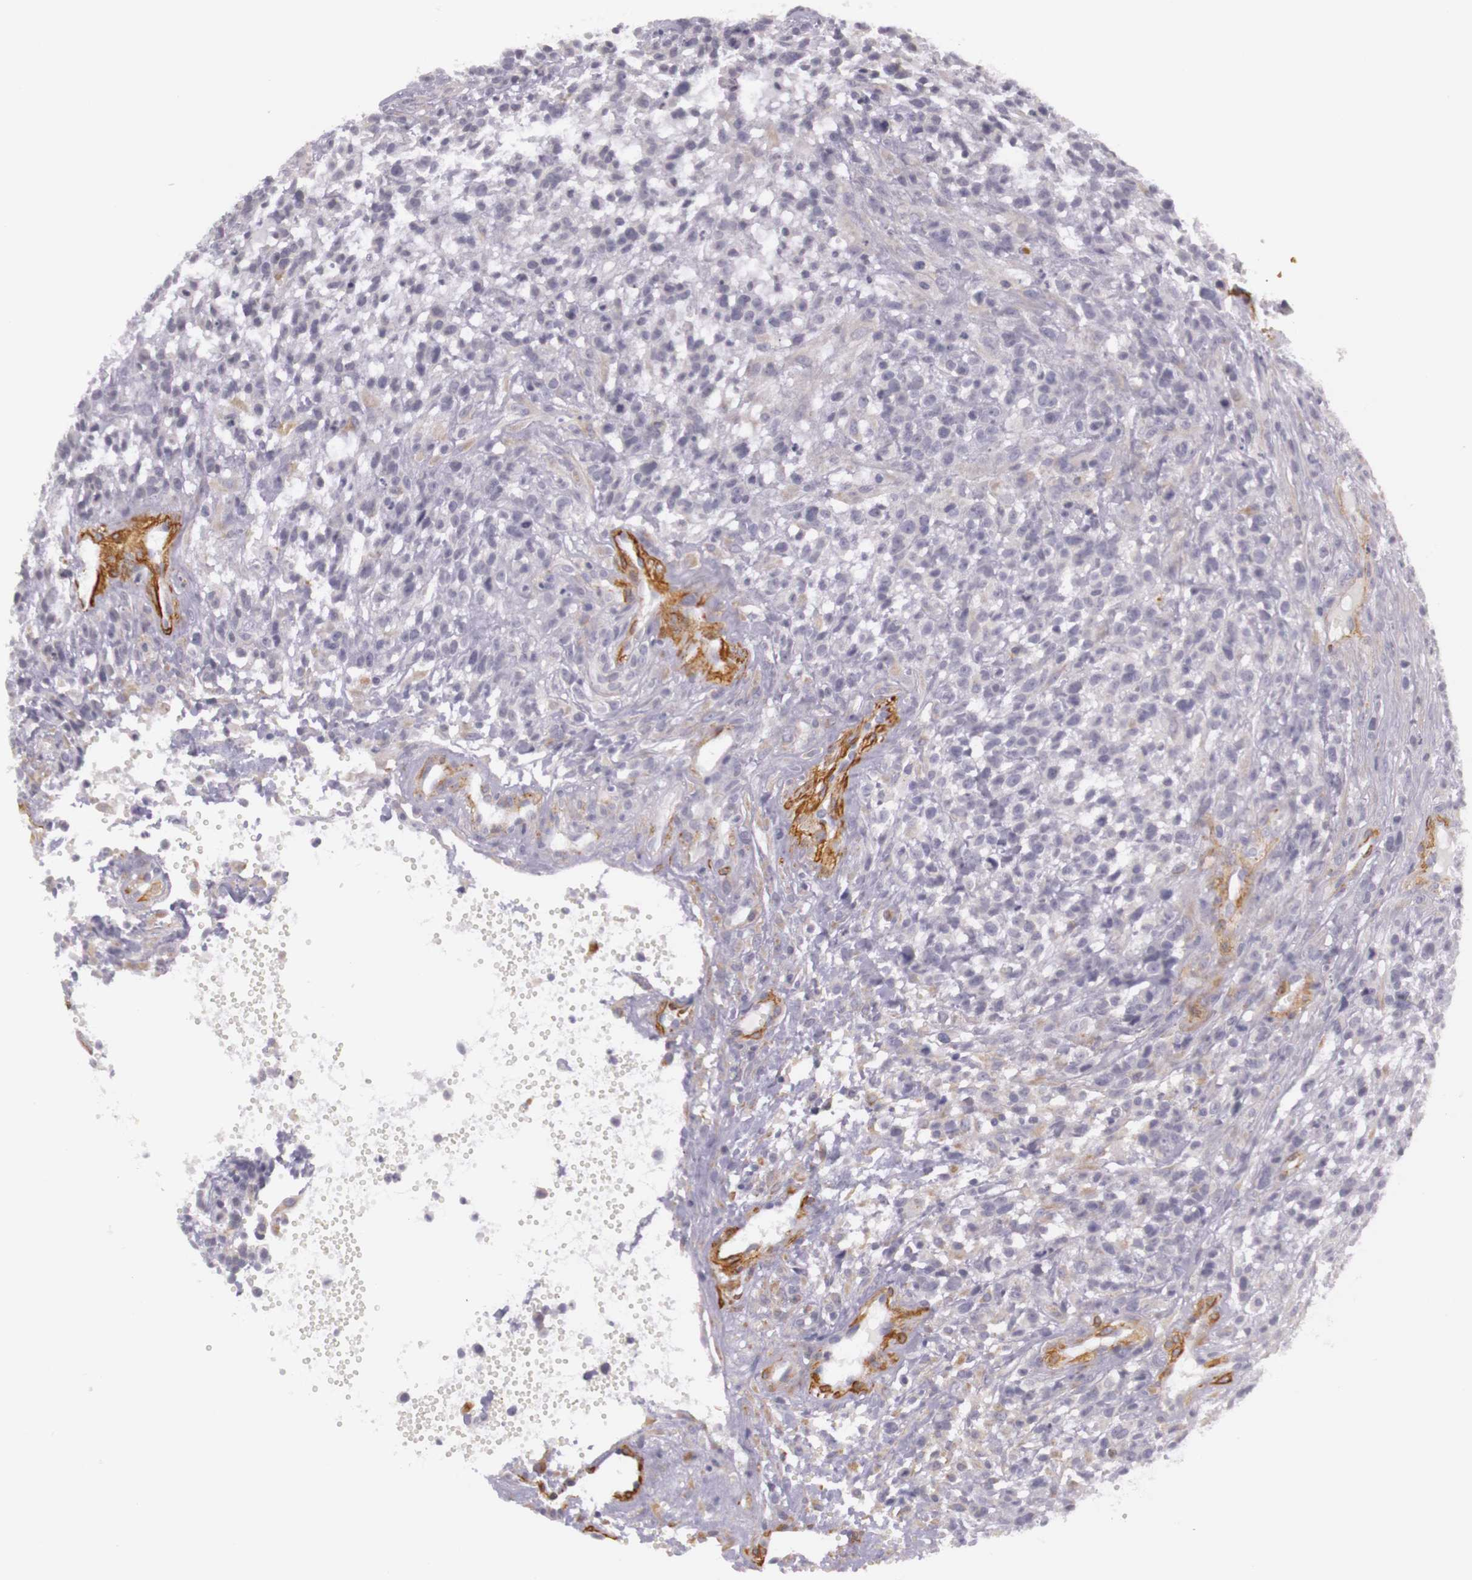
{"staining": {"intensity": "weak", "quantity": "25%-75%", "location": "cytoplasmic/membranous"}, "tissue": "glioma", "cell_type": "Tumor cells", "image_type": "cancer", "snomed": [{"axis": "morphology", "description": "Glioma, malignant, High grade"}, {"axis": "topography", "description": "Brain"}], "caption": "Immunohistochemical staining of human glioma exhibits low levels of weak cytoplasmic/membranous positivity in approximately 25%-75% of tumor cells.", "gene": "CNTN2", "patient": {"sex": "male", "age": 66}}